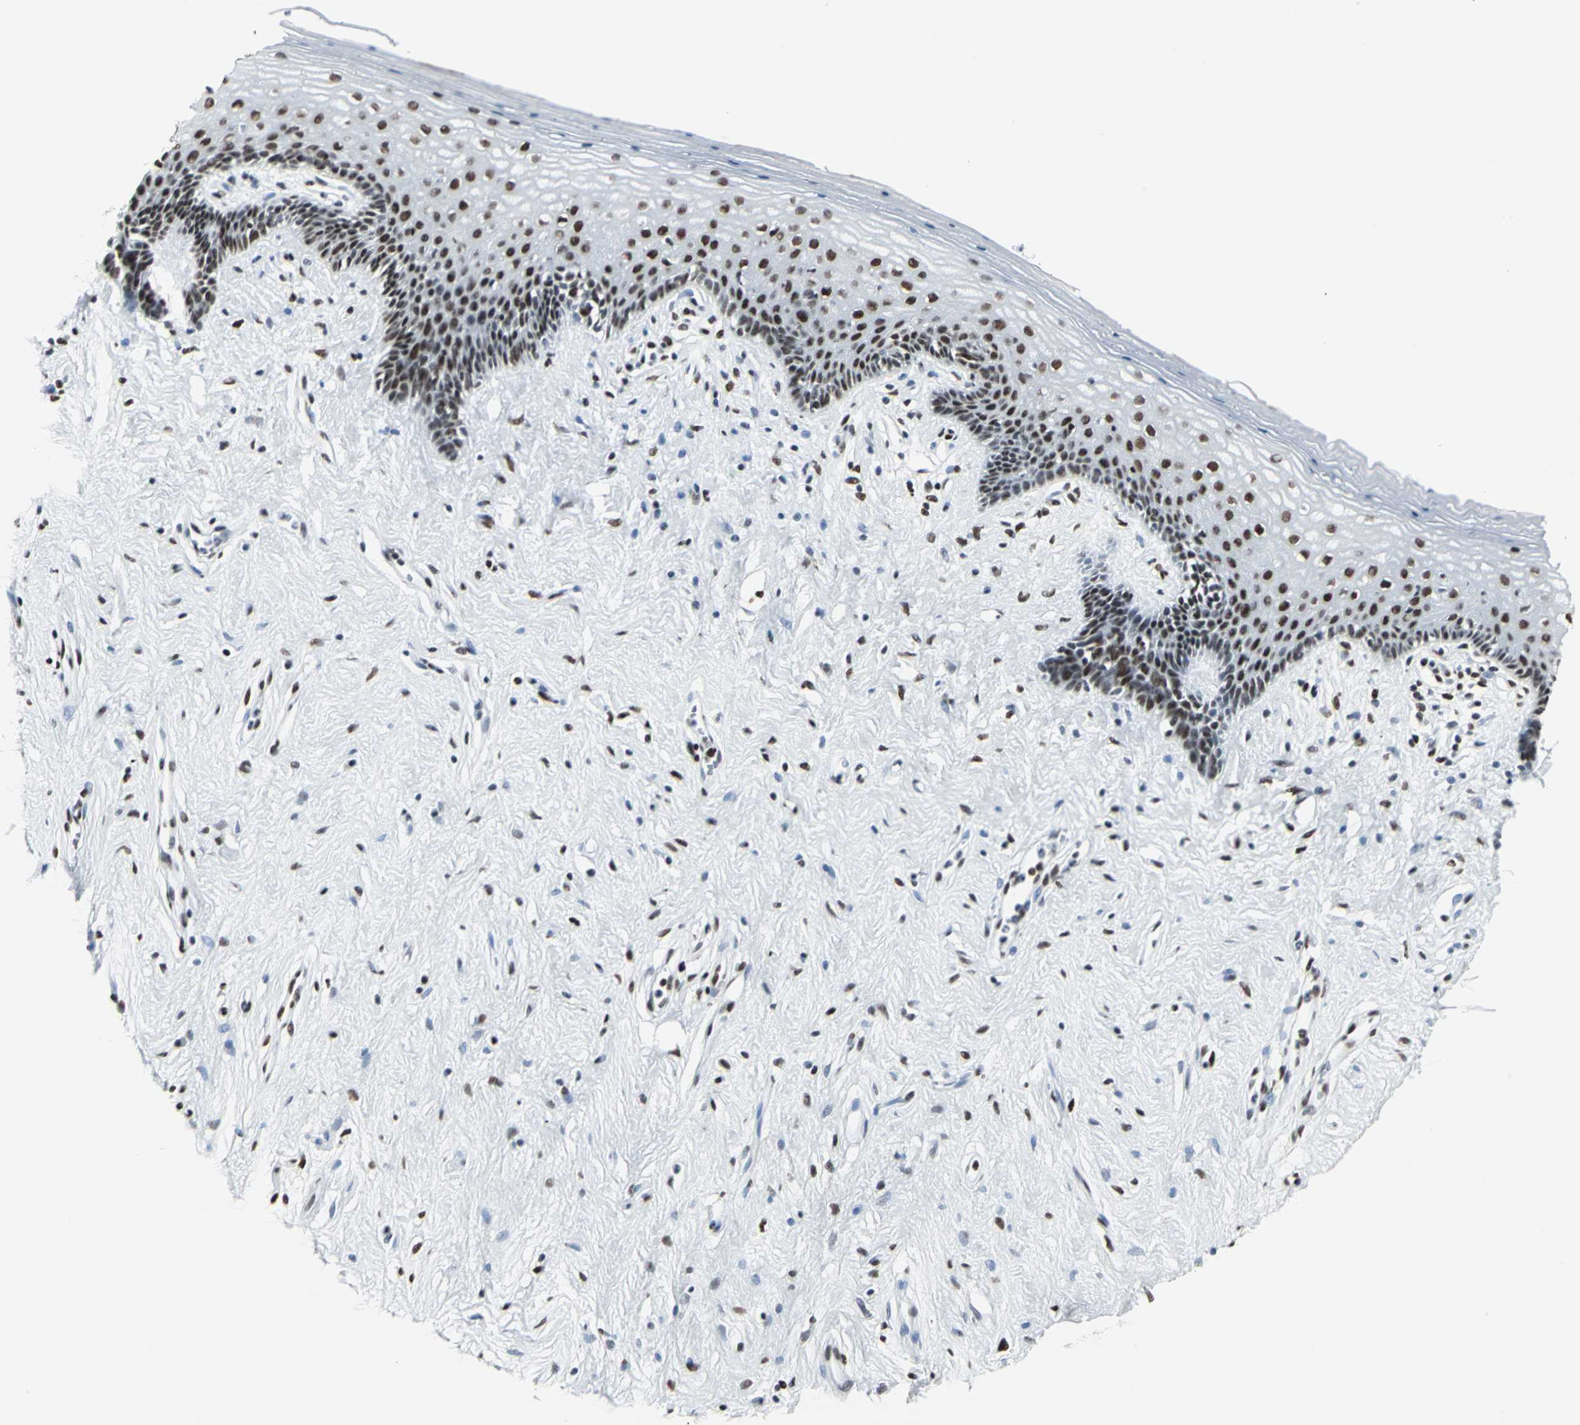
{"staining": {"intensity": "strong", "quantity": ">75%", "location": "nuclear"}, "tissue": "vagina", "cell_type": "Squamous epithelial cells", "image_type": "normal", "snomed": [{"axis": "morphology", "description": "Normal tissue, NOS"}, {"axis": "topography", "description": "Vagina"}], "caption": "Vagina stained with immunohistochemistry (IHC) reveals strong nuclear positivity in approximately >75% of squamous epithelial cells.", "gene": "HDAC2", "patient": {"sex": "female", "age": 44}}